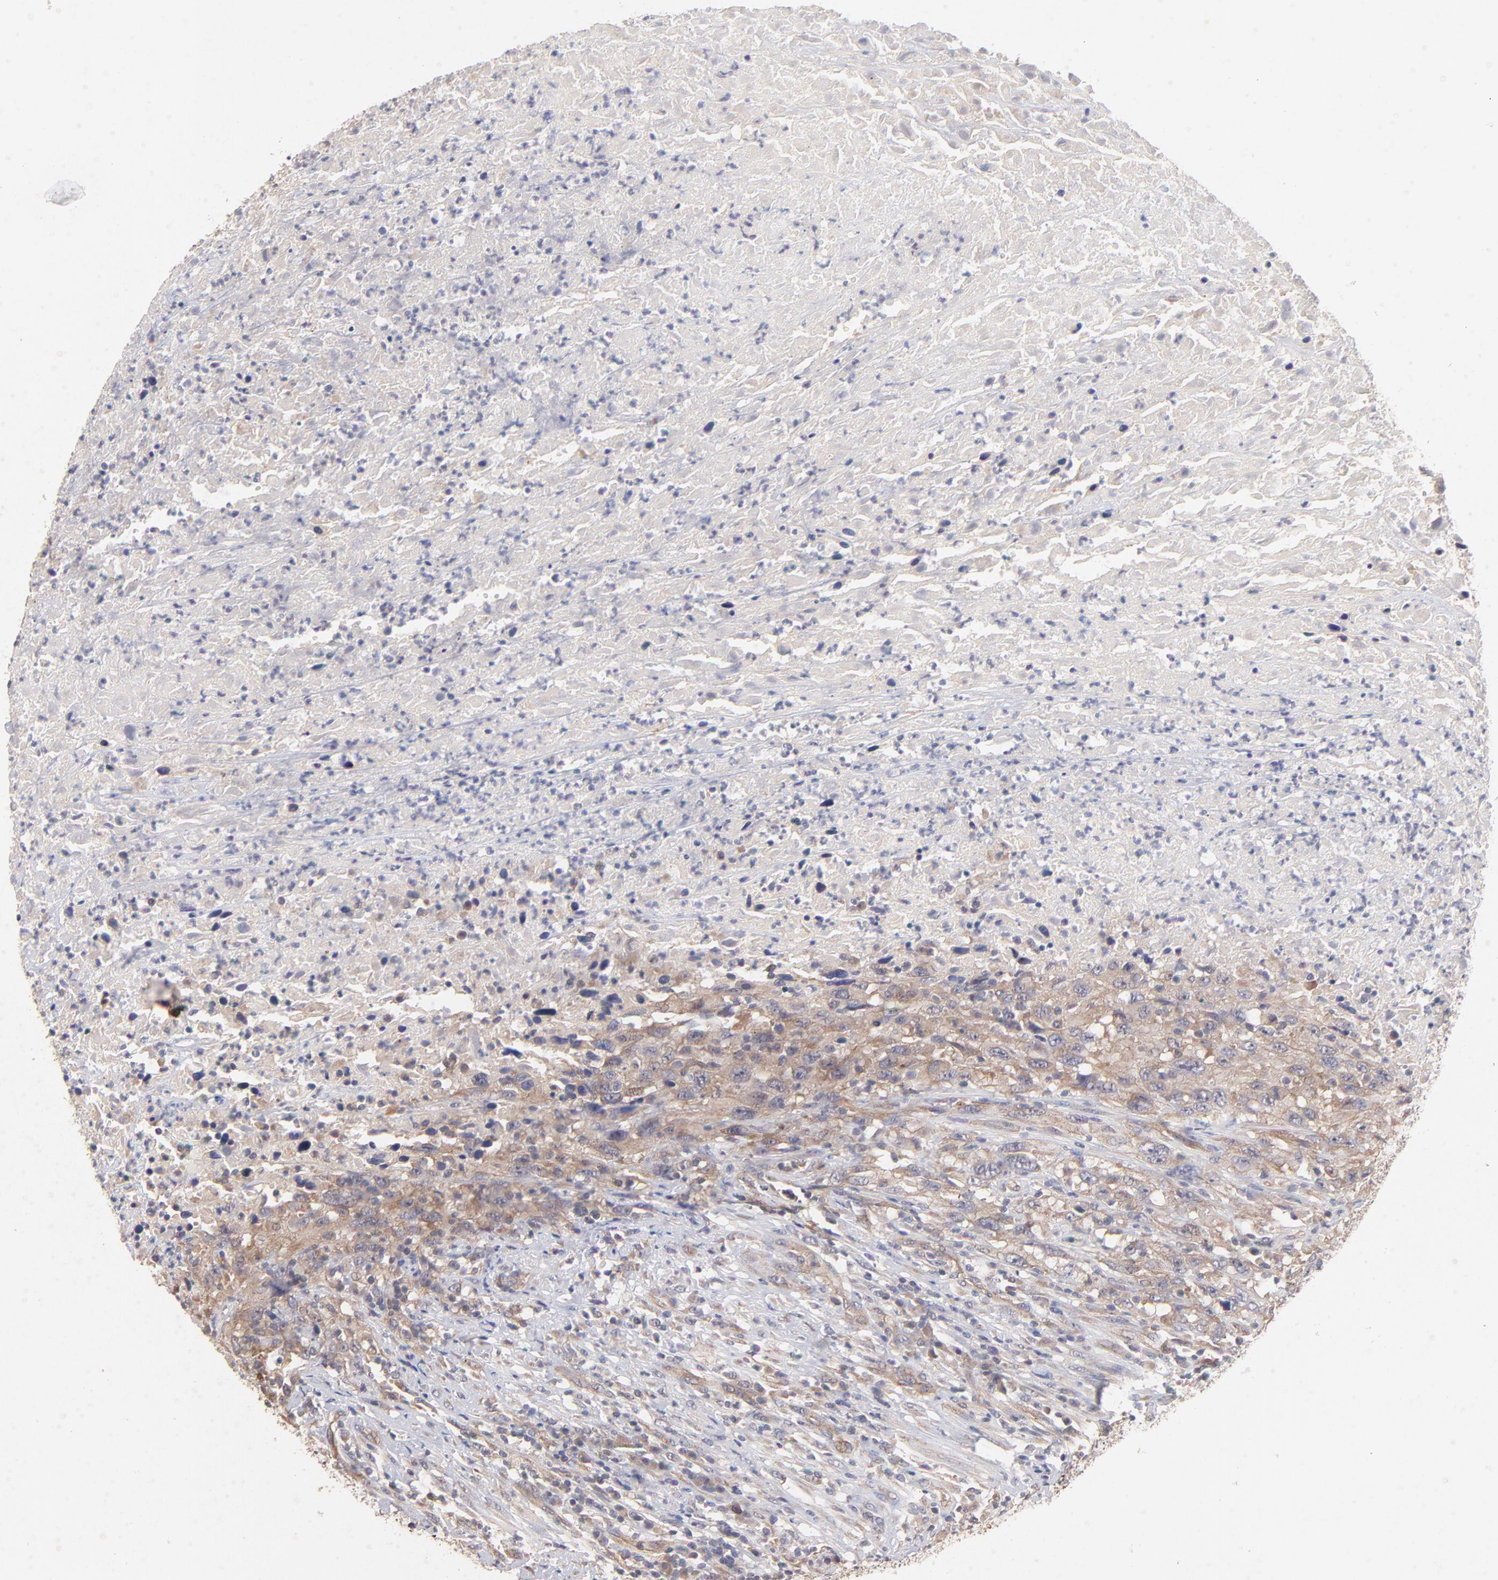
{"staining": {"intensity": "moderate", "quantity": ">75%", "location": "cytoplasmic/membranous"}, "tissue": "urothelial cancer", "cell_type": "Tumor cells", "image_type": "cancer", "snomed": [{"axis": "morphology", "description": "Urothelial carcinoma, High grade"}, {"axis": "topography", "description": "Urinary bladder"}], "caption": "Brown immunohistochemical staining in urothelial carcinoma (high-grade) demonstrates moderate cytoplasmic/membranous expression in about >75% of tumor cells. (DAB (3,3'-diaminobenzidine) IHC with brightfield microscopy, high magnification).", "gene": "STAP2", "patient": {"sex": "male", "age": 61}}